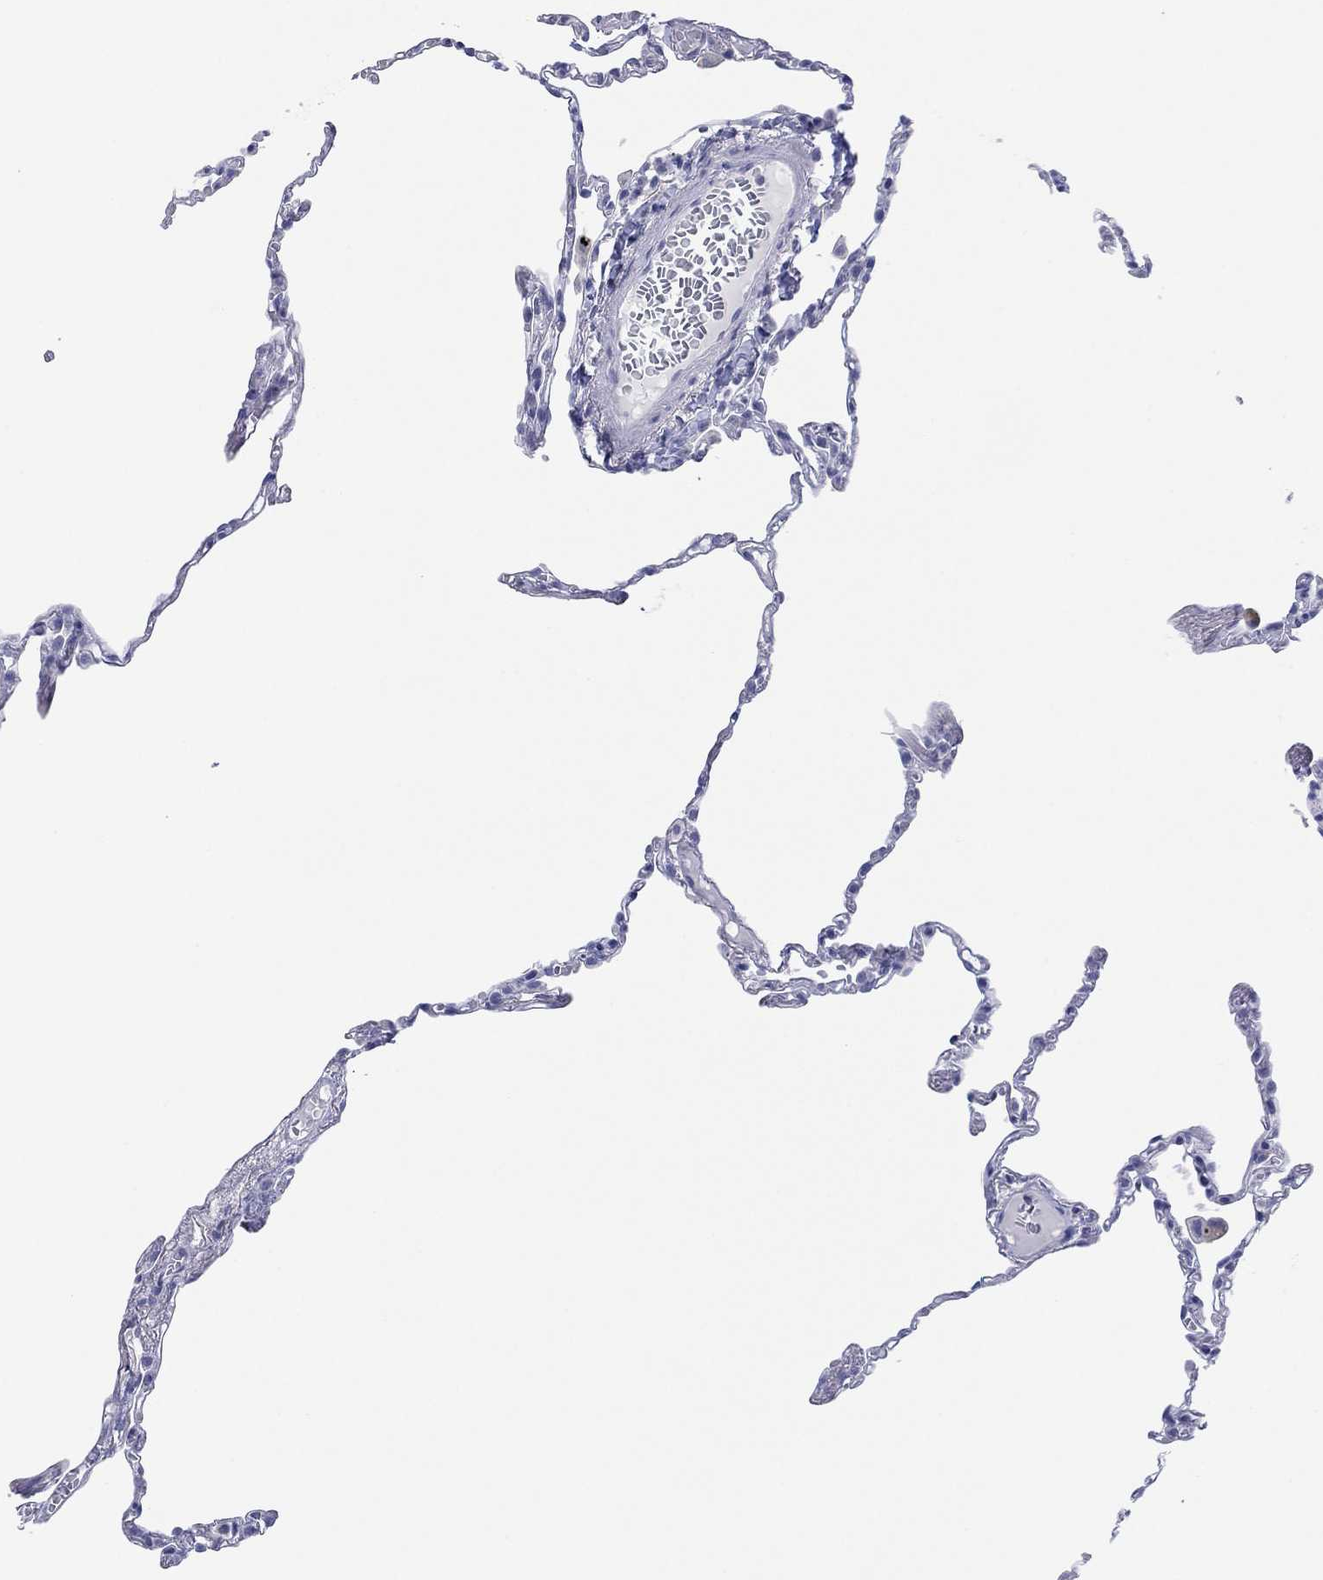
{"staining": {"intensity": "negative", "quantity": "none", "location": "none"}, "tissue": "lung", "cell_type": "Alveolar cells", "image_type": "normal", "snomed": [{"axis": "morphology", "description": "Normal tissue, NOS"}, {"axis": "topography", "description": "Lung"}], "caption": "DAB (3,3'-diaminobenzidine) immunohistochemical staining of normal lung shows no significant expression in alveolar cells.", "gene": "MAGEB6", "patient": {"sex": "male", "age": 78}}